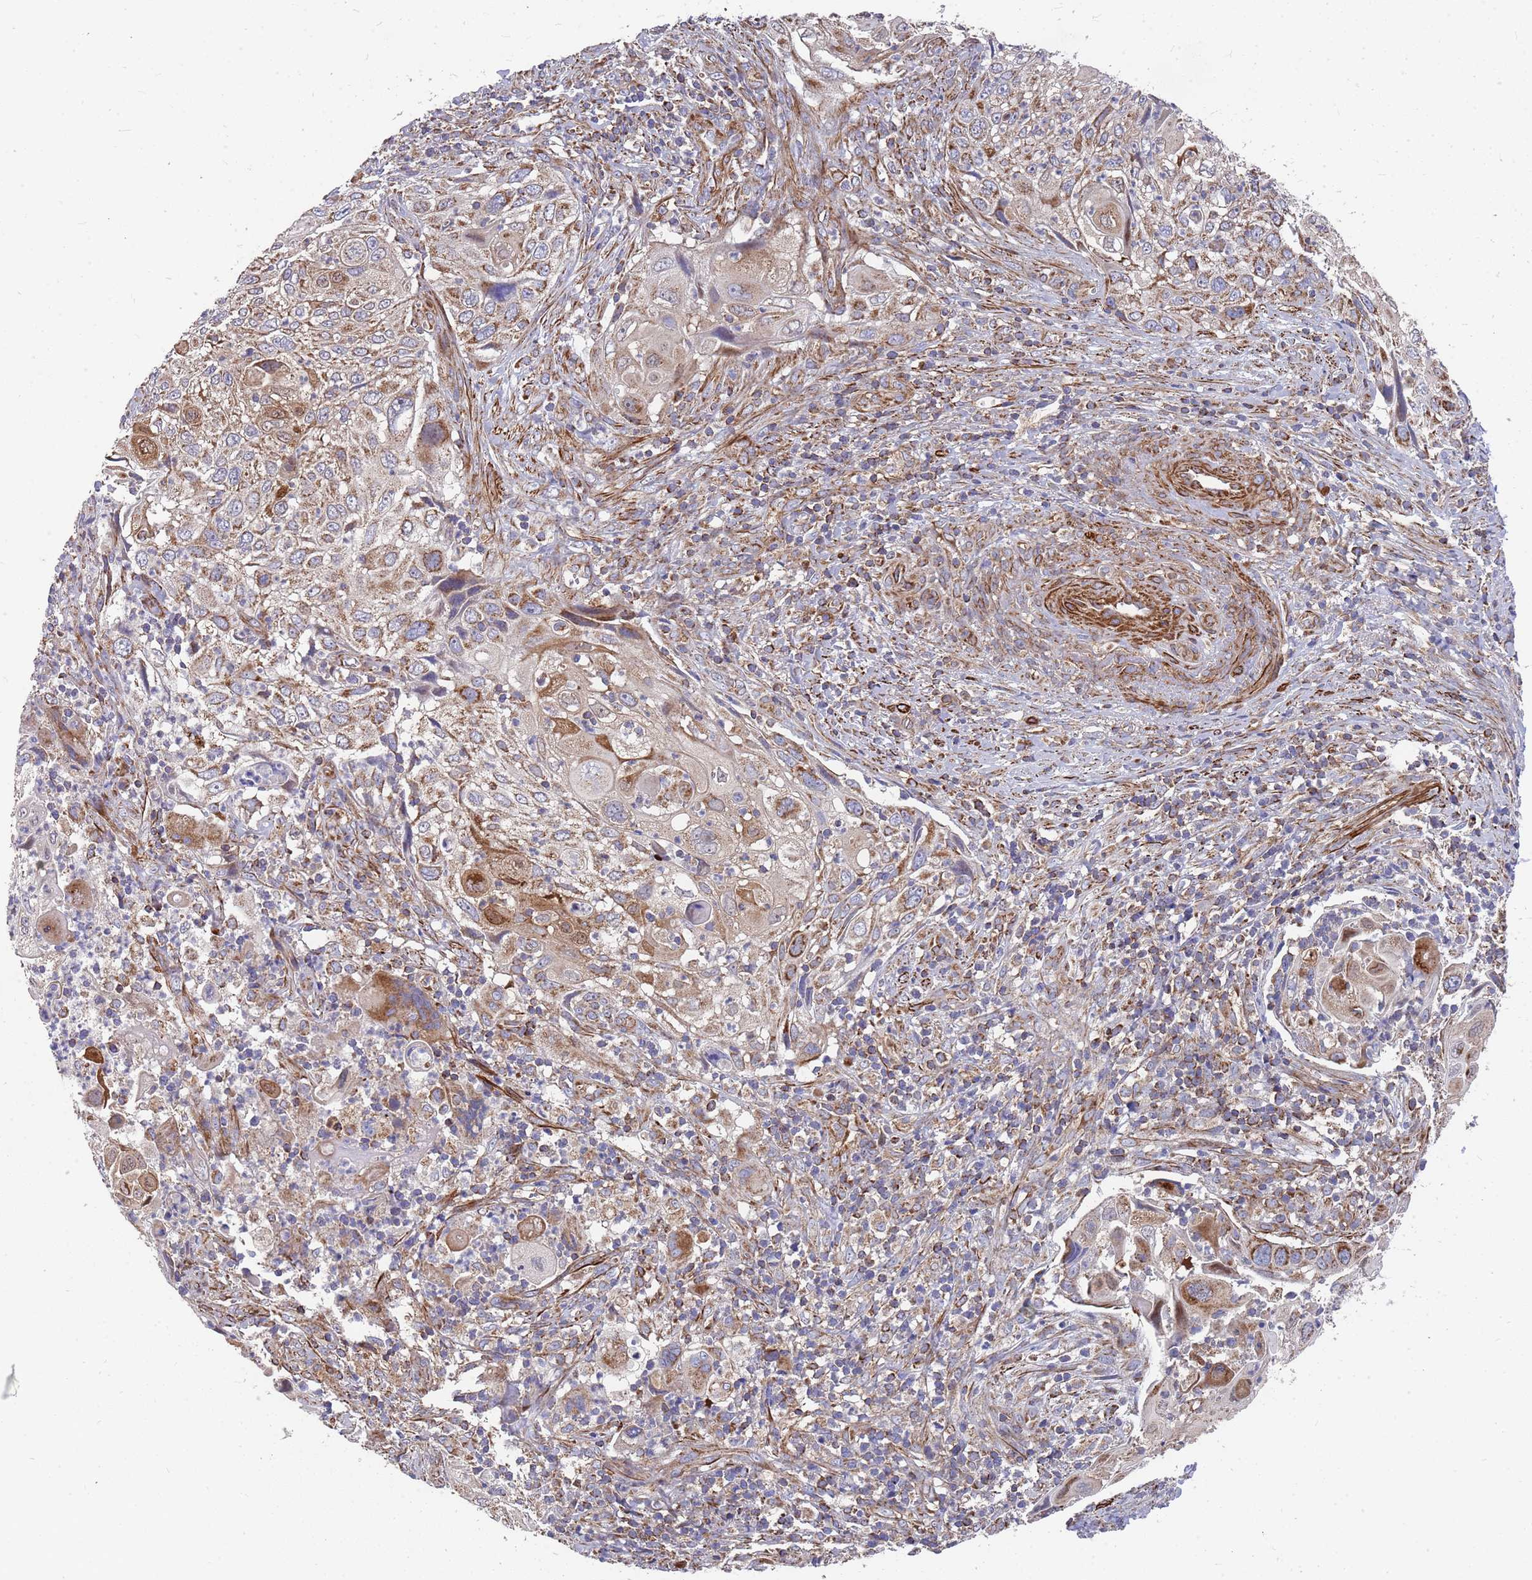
{"staining": {"intensity": "moderate", "quantity": "25%-75%", "location": "cytoplasmic/membranous"}, "tissue": "cervical cancer", "cell_type": "Tumor cells", "image_type": "cancer", "snomed": [{"axis": "morphology", "description": "Squamous cell carcinoma, NOS"}, {"axis": "topography", "description": "Cervix"}], "caption": "The histopathology image shows staining of cervical cancer (squamous cell carcinoma), revealing moderate cytoplasmic/membranous protein staining (brown color) within tumor cells.", "gene": "WDFY3", "patient": {"sex": "female", "age": 70}}